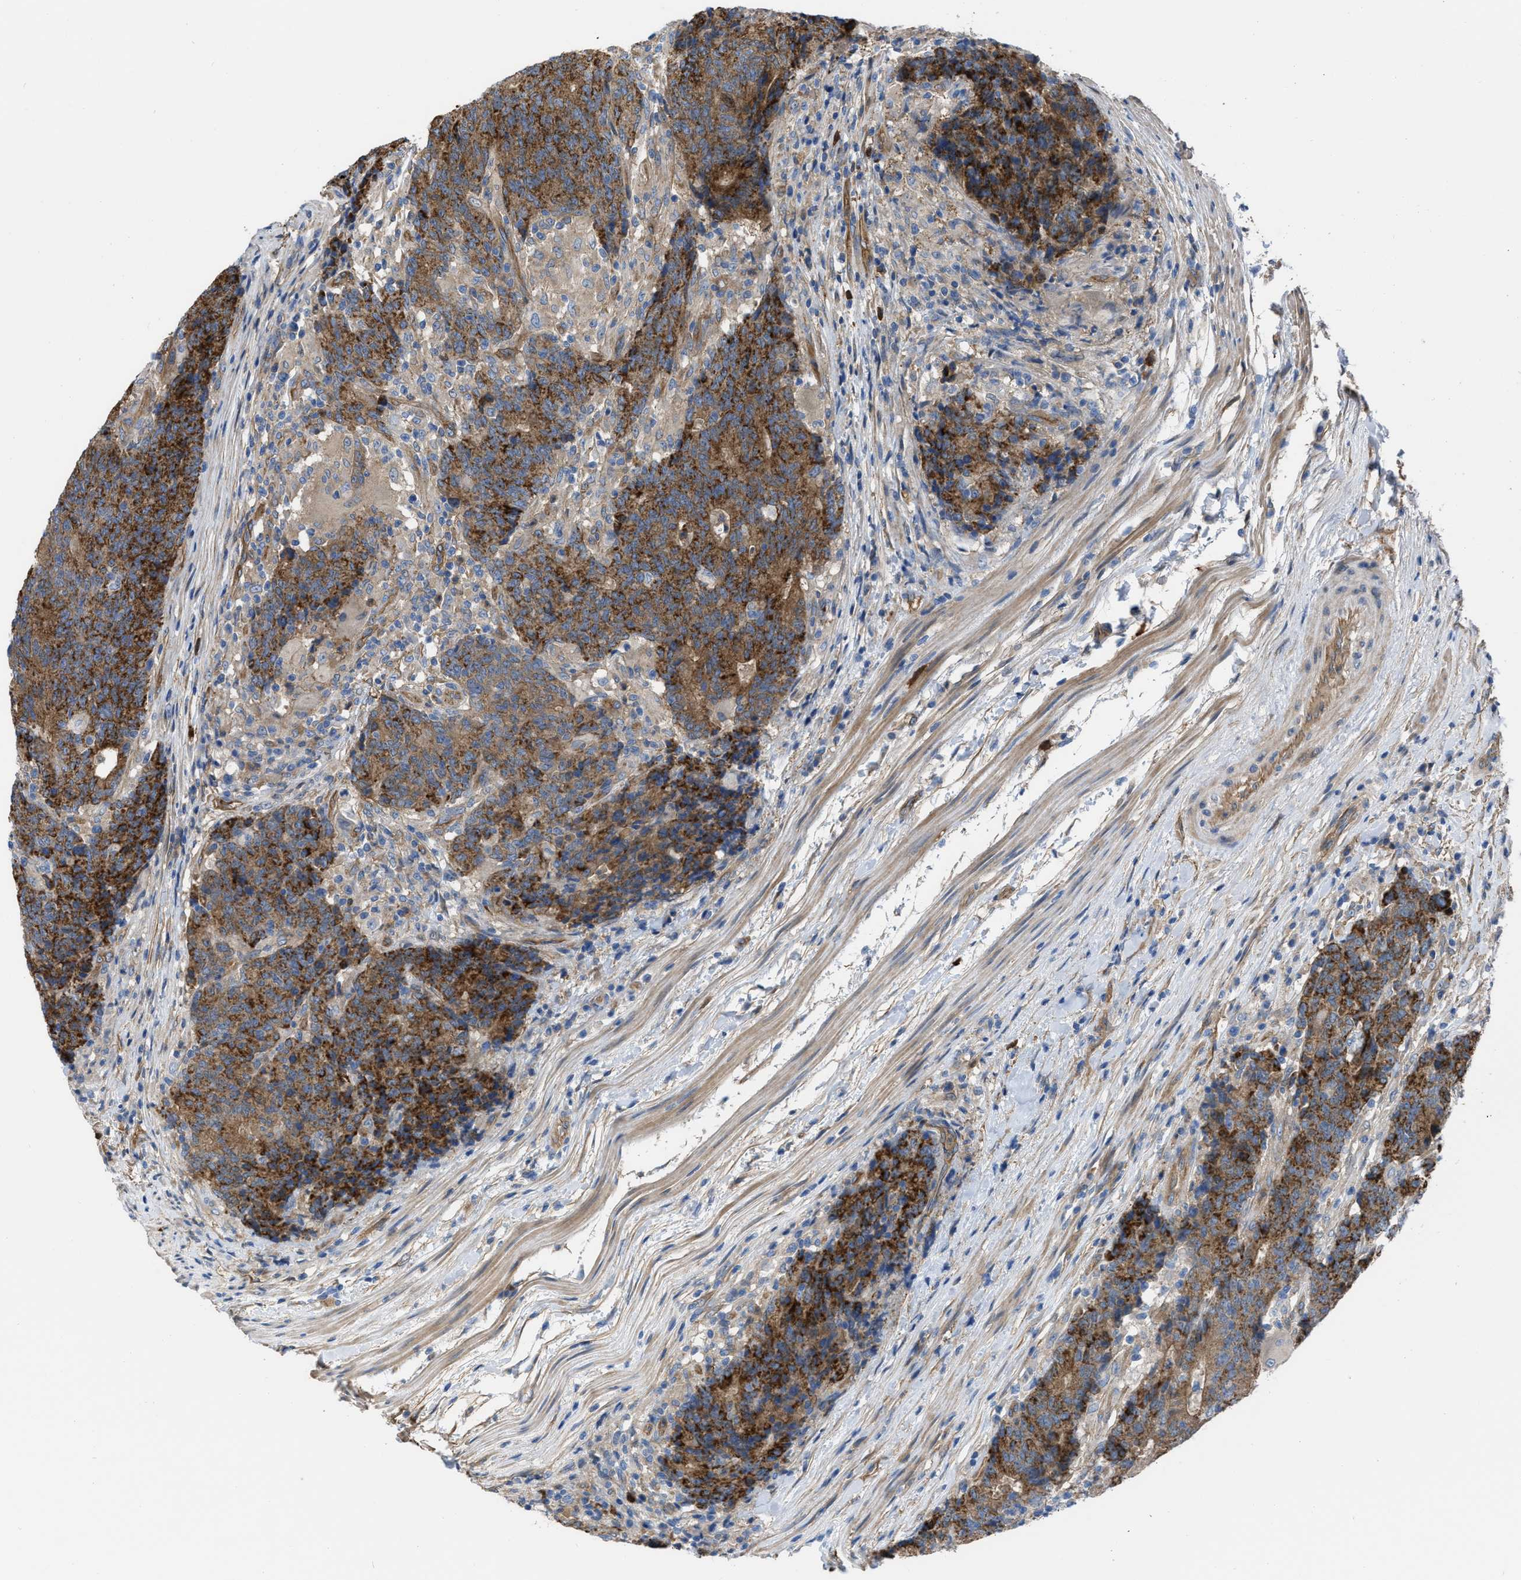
{"staining": {"intensity": "strong", "quantity": ">75%", "location": "cytoplasmic/membranous"}, "tissue": "colorectal cancer", "cell_type": "Tumor cells", "image_type": "cancer", "snomed": [{"axis": "morphology", "description": "Normal tissue, NOS"}, {"axis": "morphology", "description": "Adenocarcinoma, NOS"}, {"axis": "topography", "description": "Colon"}], "caption": "Human adenocarcinoma (colorectal) stained for a protein (brown) demonstrates strong cytoplasmic/membranous positive expression in about >75% of tumor cells.", "gene": "TRIOBP", "patient": {"sex": "female", "age": 75}}